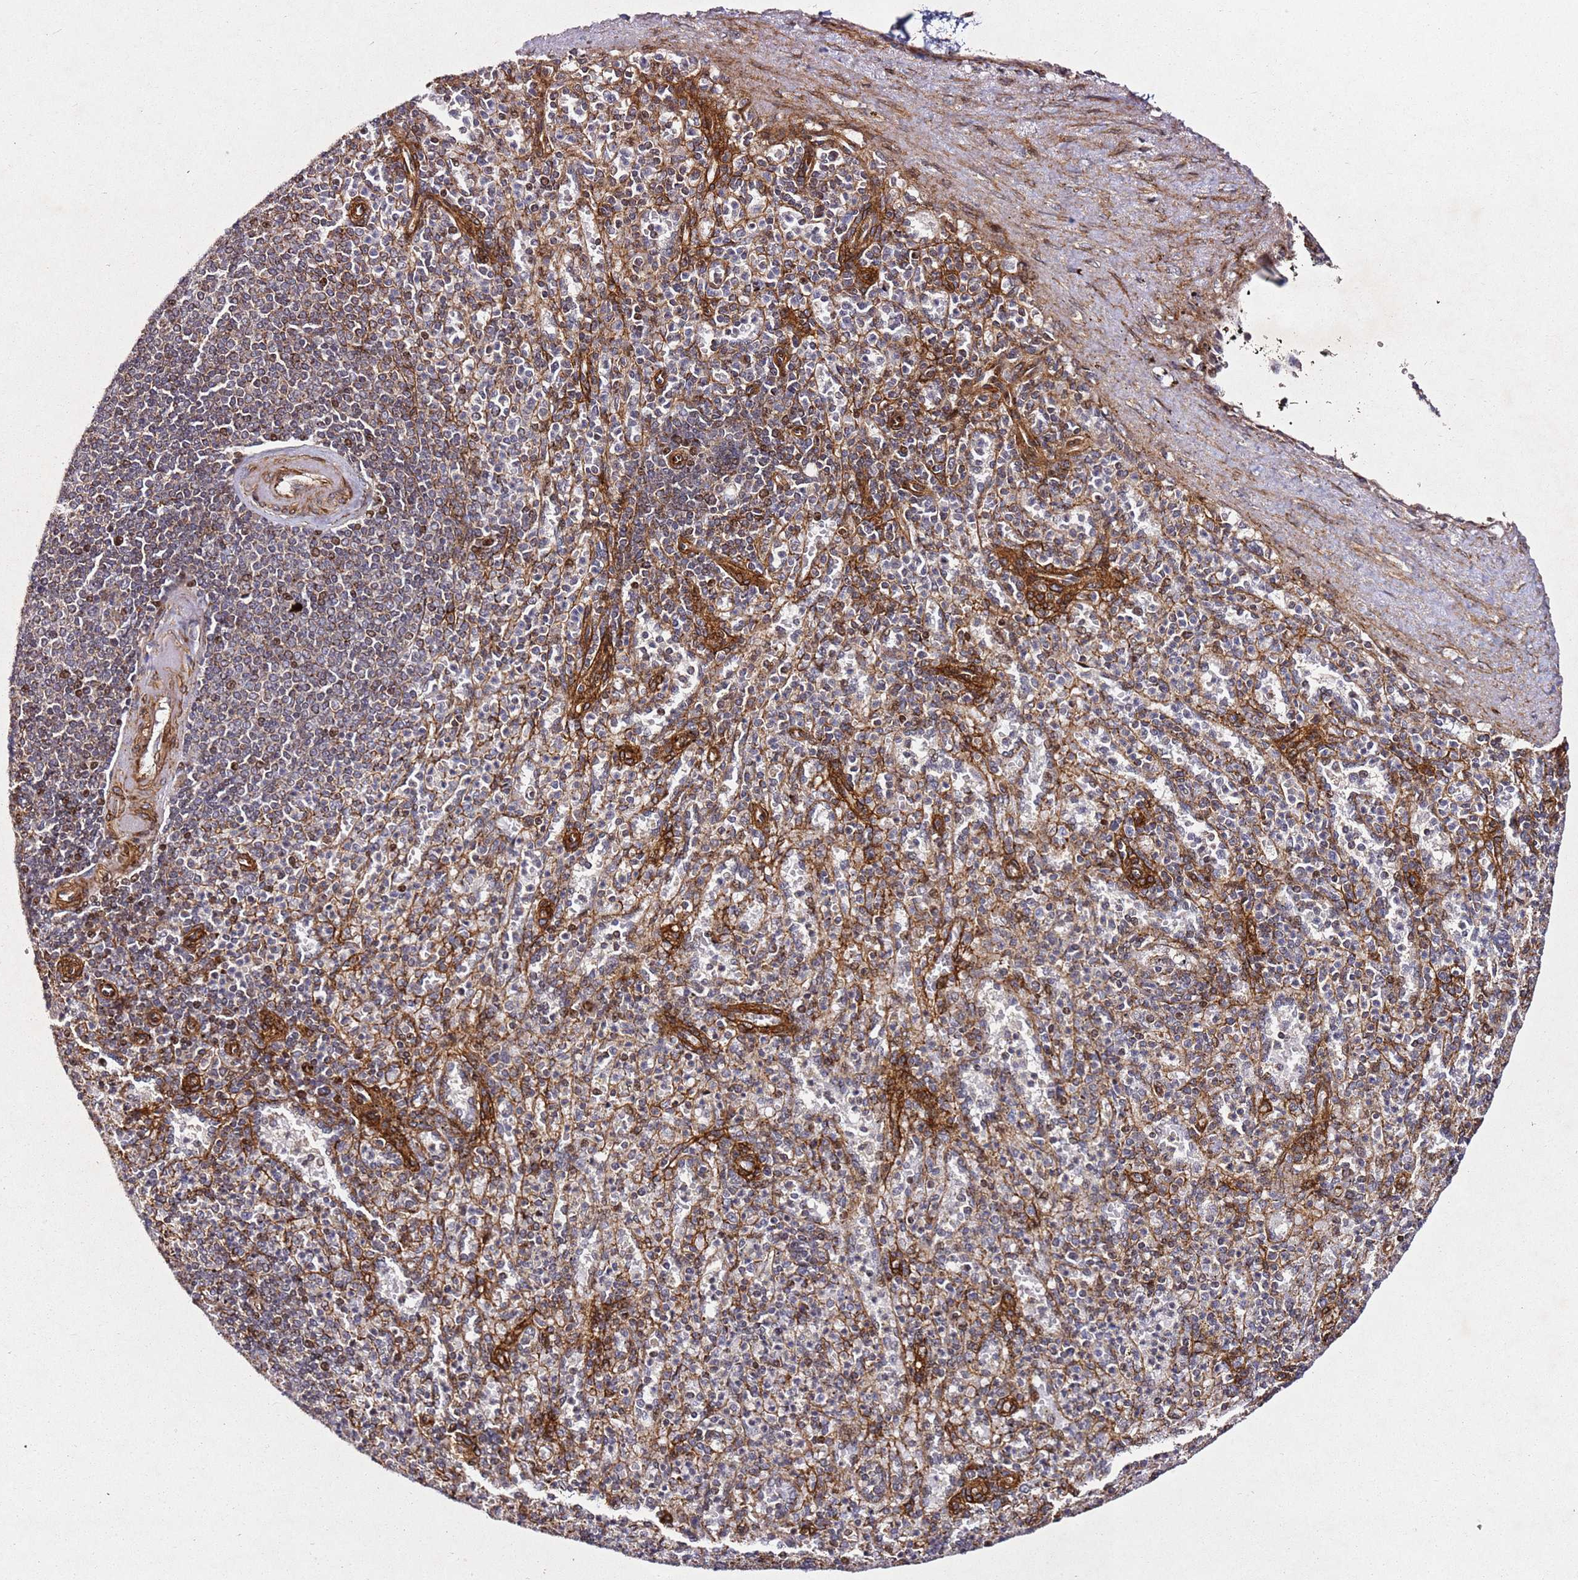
{"staining": {"intensity": "weak", "quantity": "25%-75%", "location": "cytoplasmic/membranous"}, "tissue": "spleen", "cell_type": "Cells in red pulp", "image_type": "normal", "snomed": [{"axis": "morphology", "description": "Normal tissue, NOS"}, {"axis": "topography", "description": "Spleen"}], "caption": "A photomicrograph of spleen stained for a protein reveals weak cytoplasmic/membranous brown staining in cells in red pulp. Nuclei are stained in blue.", "gene": "ZNF296", "patient": {"sex": "female", "age": 74}}